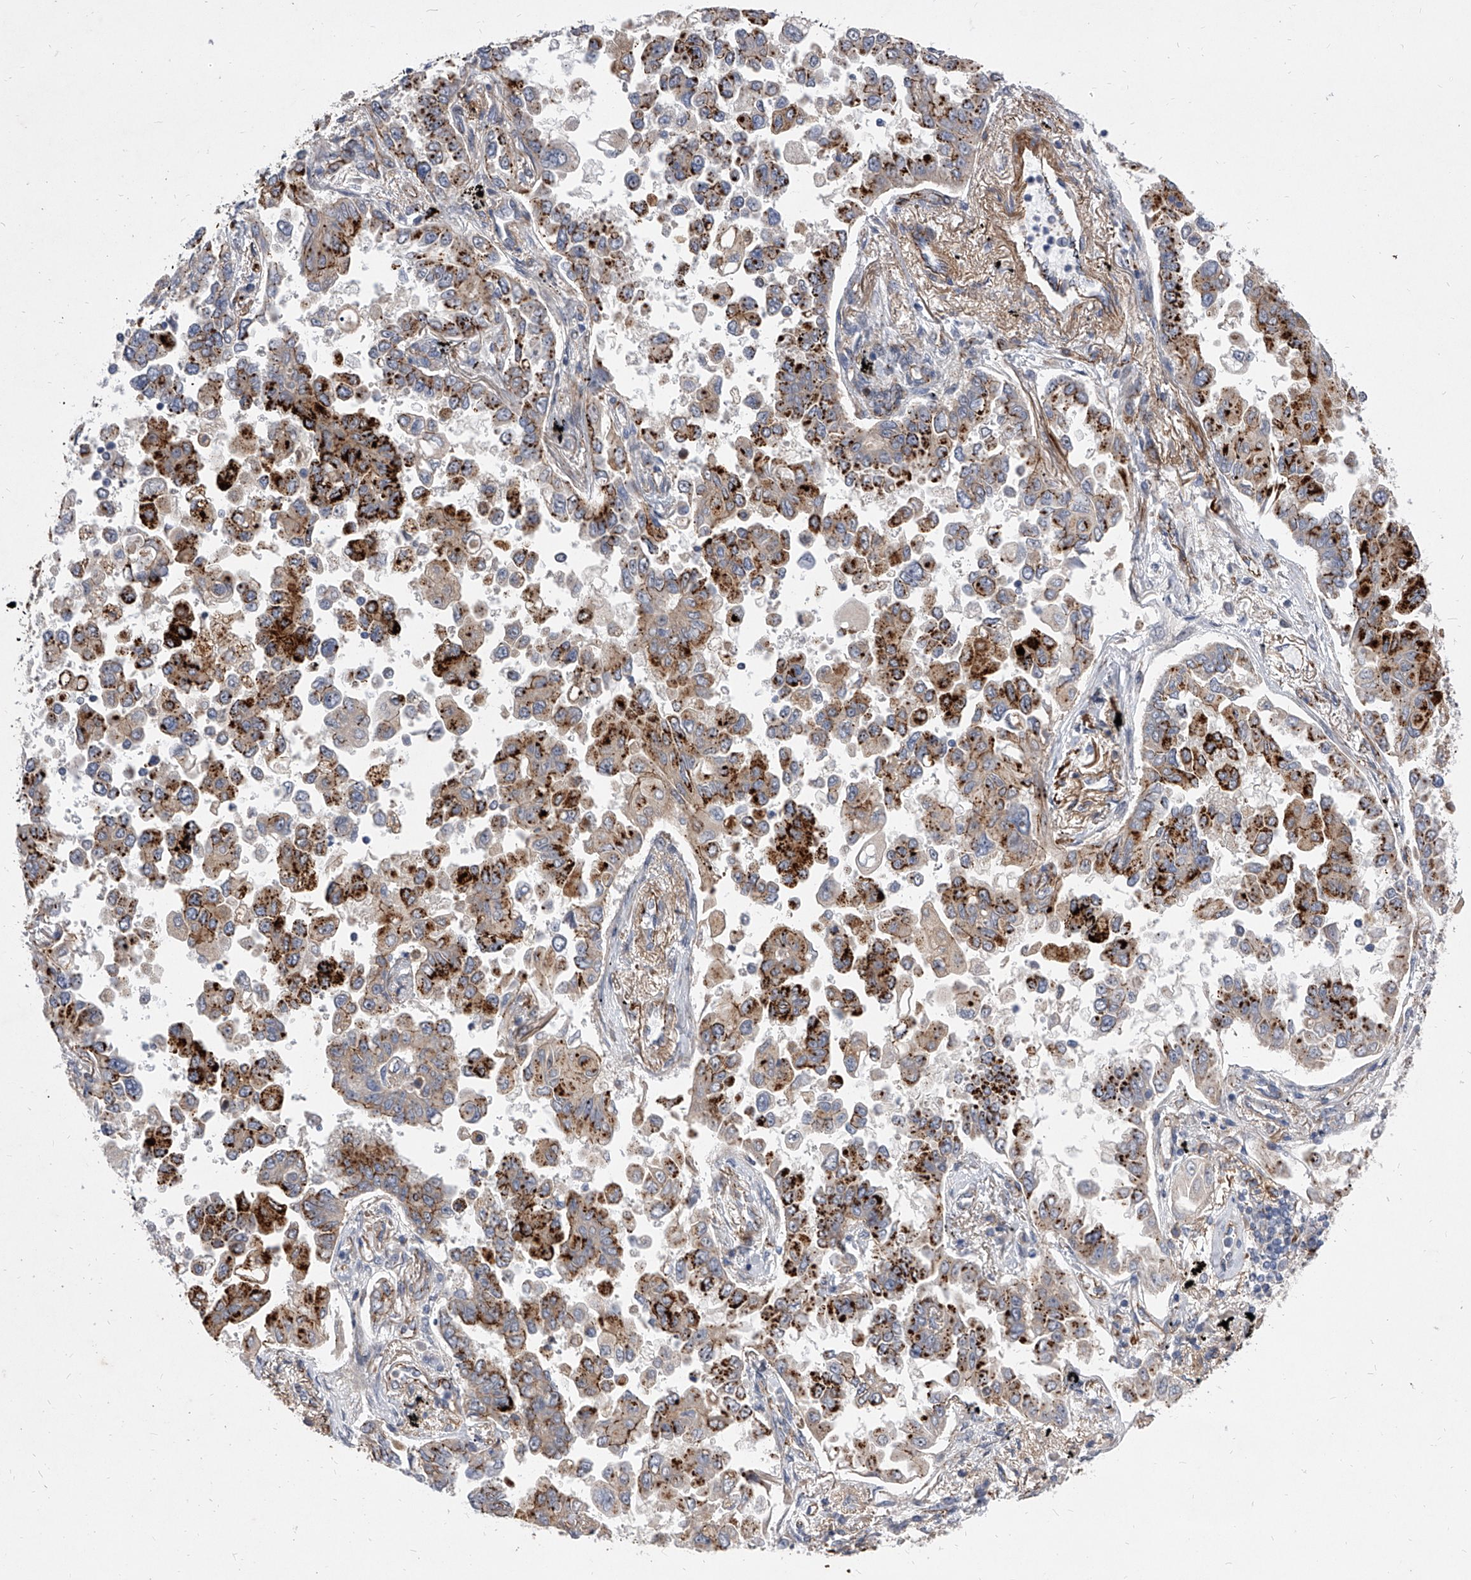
{"staining": {"intensity": "strong", "quantity": "25%-75%", "location": "cytoplasmic/membranous"}, "tissue": "lung cancer", "cell_type": "Tumor cells", "image_type": "cancer", "snomed": [{"axis": "morphology", "description": "Adenocarcinoma, NOS"}, {"axis": "topography", "description": "Lung"}], "caption": "Lung adenocarcinoma stained with a brown dye displays strong cytoplasmic/membranous positive expression in approximately 25%-75% of tumor cells.", "gene": "MINDY4", "patient": {"sex": "female", "age": 67}}